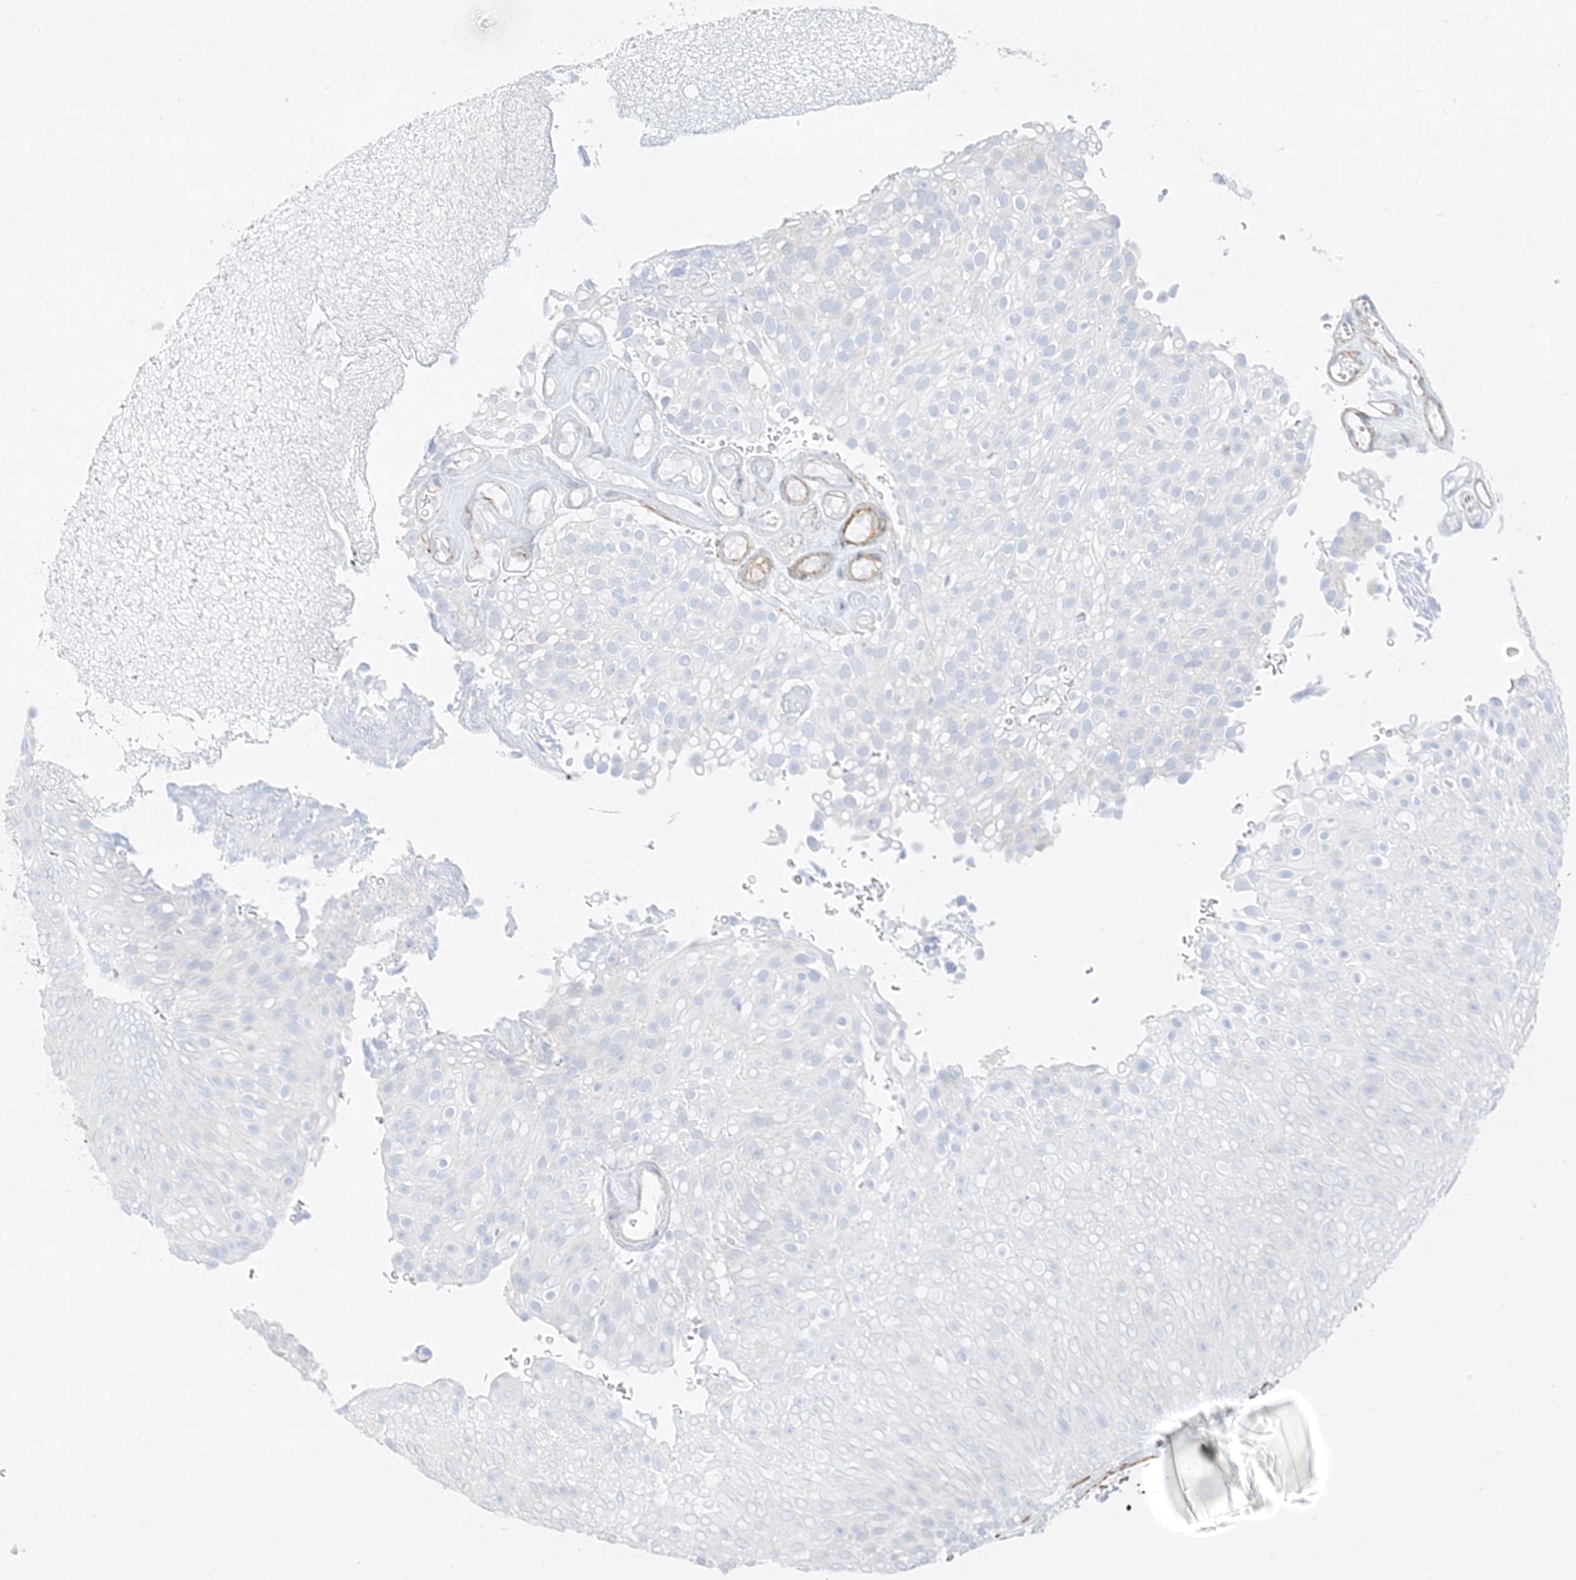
{"staining": {"intensity": "negative", "quantity": "none", "location": "none"}, "tissue": "urothelial cancer", "cell_type": "Tumor cells", "image_type": "cancer", "snomed": [{"axis": "morphology", "description": "Urothelial carcinoma, Low grade"}, {"axis": "topography", "description": "Urinary bladder"}], "caption": "DAB (3,3'-diaminobenzidine) immunohistochemical staining of human urothelial carcinoma (low-grade) exhibits no significant expression in tumor cells.", "gene": "SLC22A13", "patient": {"sex": "male", "age": 78}}